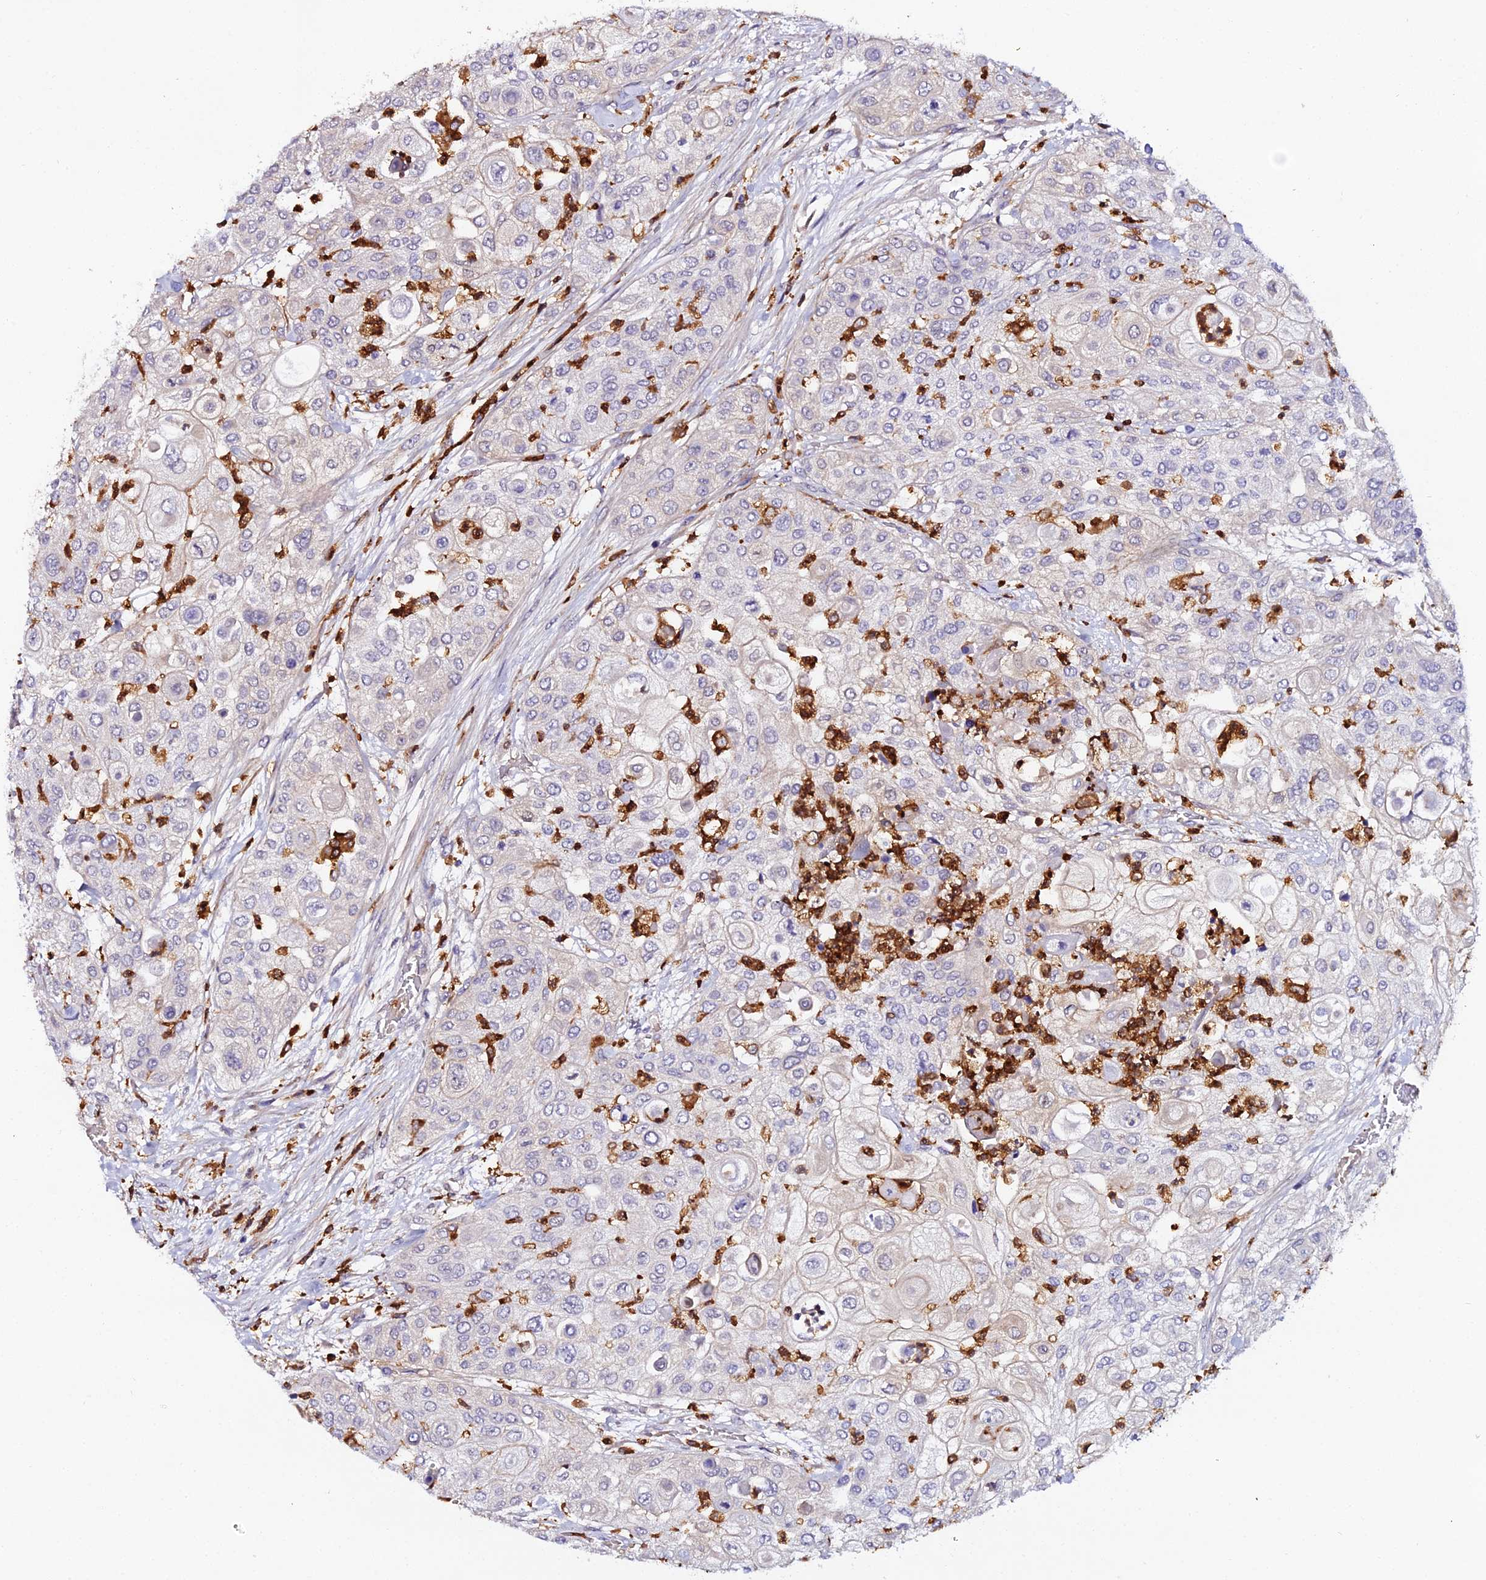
{"staining": {"intensity": "negative", "quantity": "none", "location": "none"}, "tissue": "urothelial cancer", "cell_type": "Tumor cells", "image_type": "cancer", "snomed": [{"axis": "morphology", "description": "Urothelial carcinoma, High grade"}, {"axis": "topography", "description": "Urinary bladder"}], "caption": "A micrograph of human urothelial carcinoma (high-grade) is negative for staining in tumor cells. (Stains: DAB IHC with hematoxylin counter stain, Microscopy: brightfield microscopy at high magnification).", "gene": "IL4I1", "patient": {"sex": "female", "age": 79}}